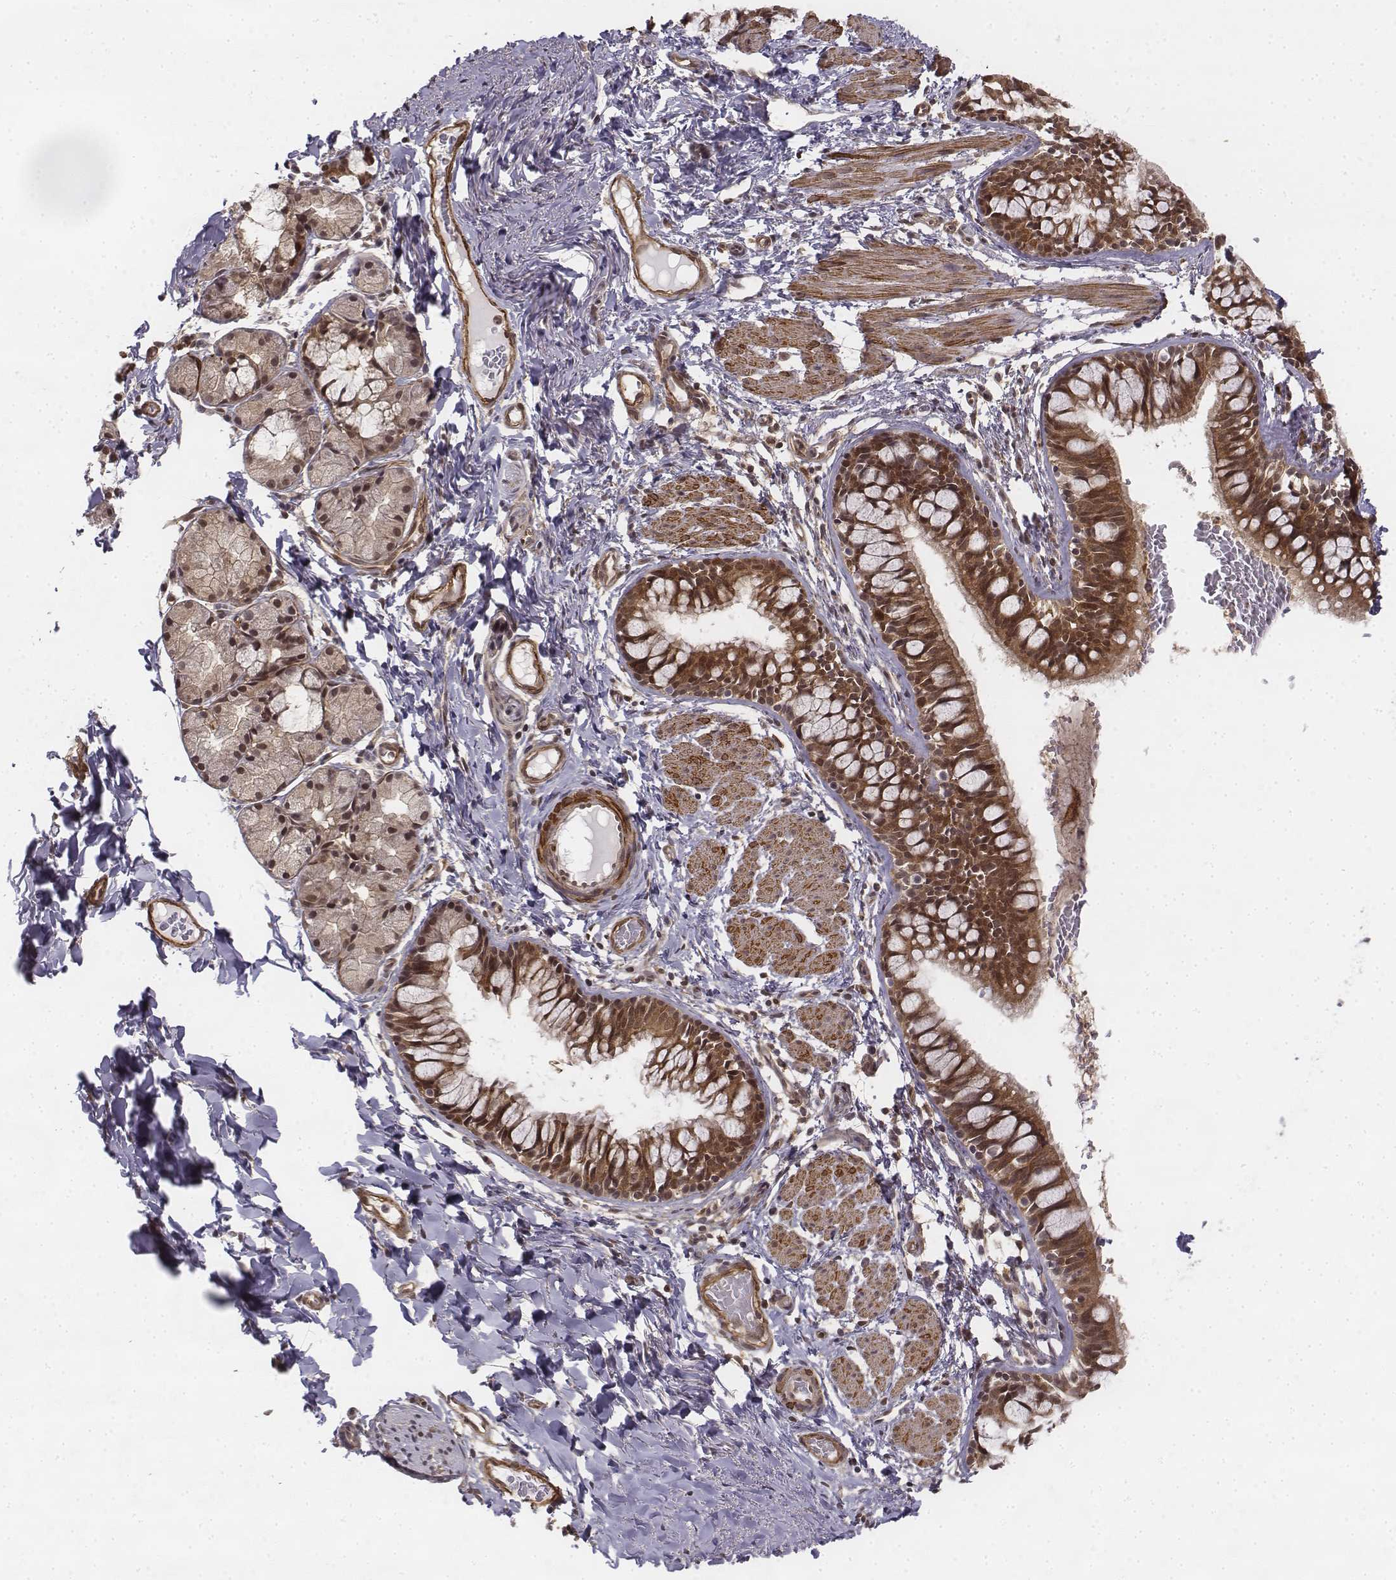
{"staining": {"intensity": "moderate", "quantity": ">75%", "location": "cytoplasmic/membranous,nuclear"}, "tissue": "bronchus", "cell_type": "Respiratory epithelial cells", "image_type": "normal", "snomed": [{"axis": "morphology", "description": "Normal tissue, NOS"}, {"axis": "topography", "description": "Bronchus"}], "caption": "This image exhibits IHC staining of unremarkable human bronchus, with medium moderate cytoplasmic/membranous,nuclear expression in about >75% of respiratory epithelial cells.", "gene": "ZFYVE19", "patient": {"sex": "male", "age": 1}}